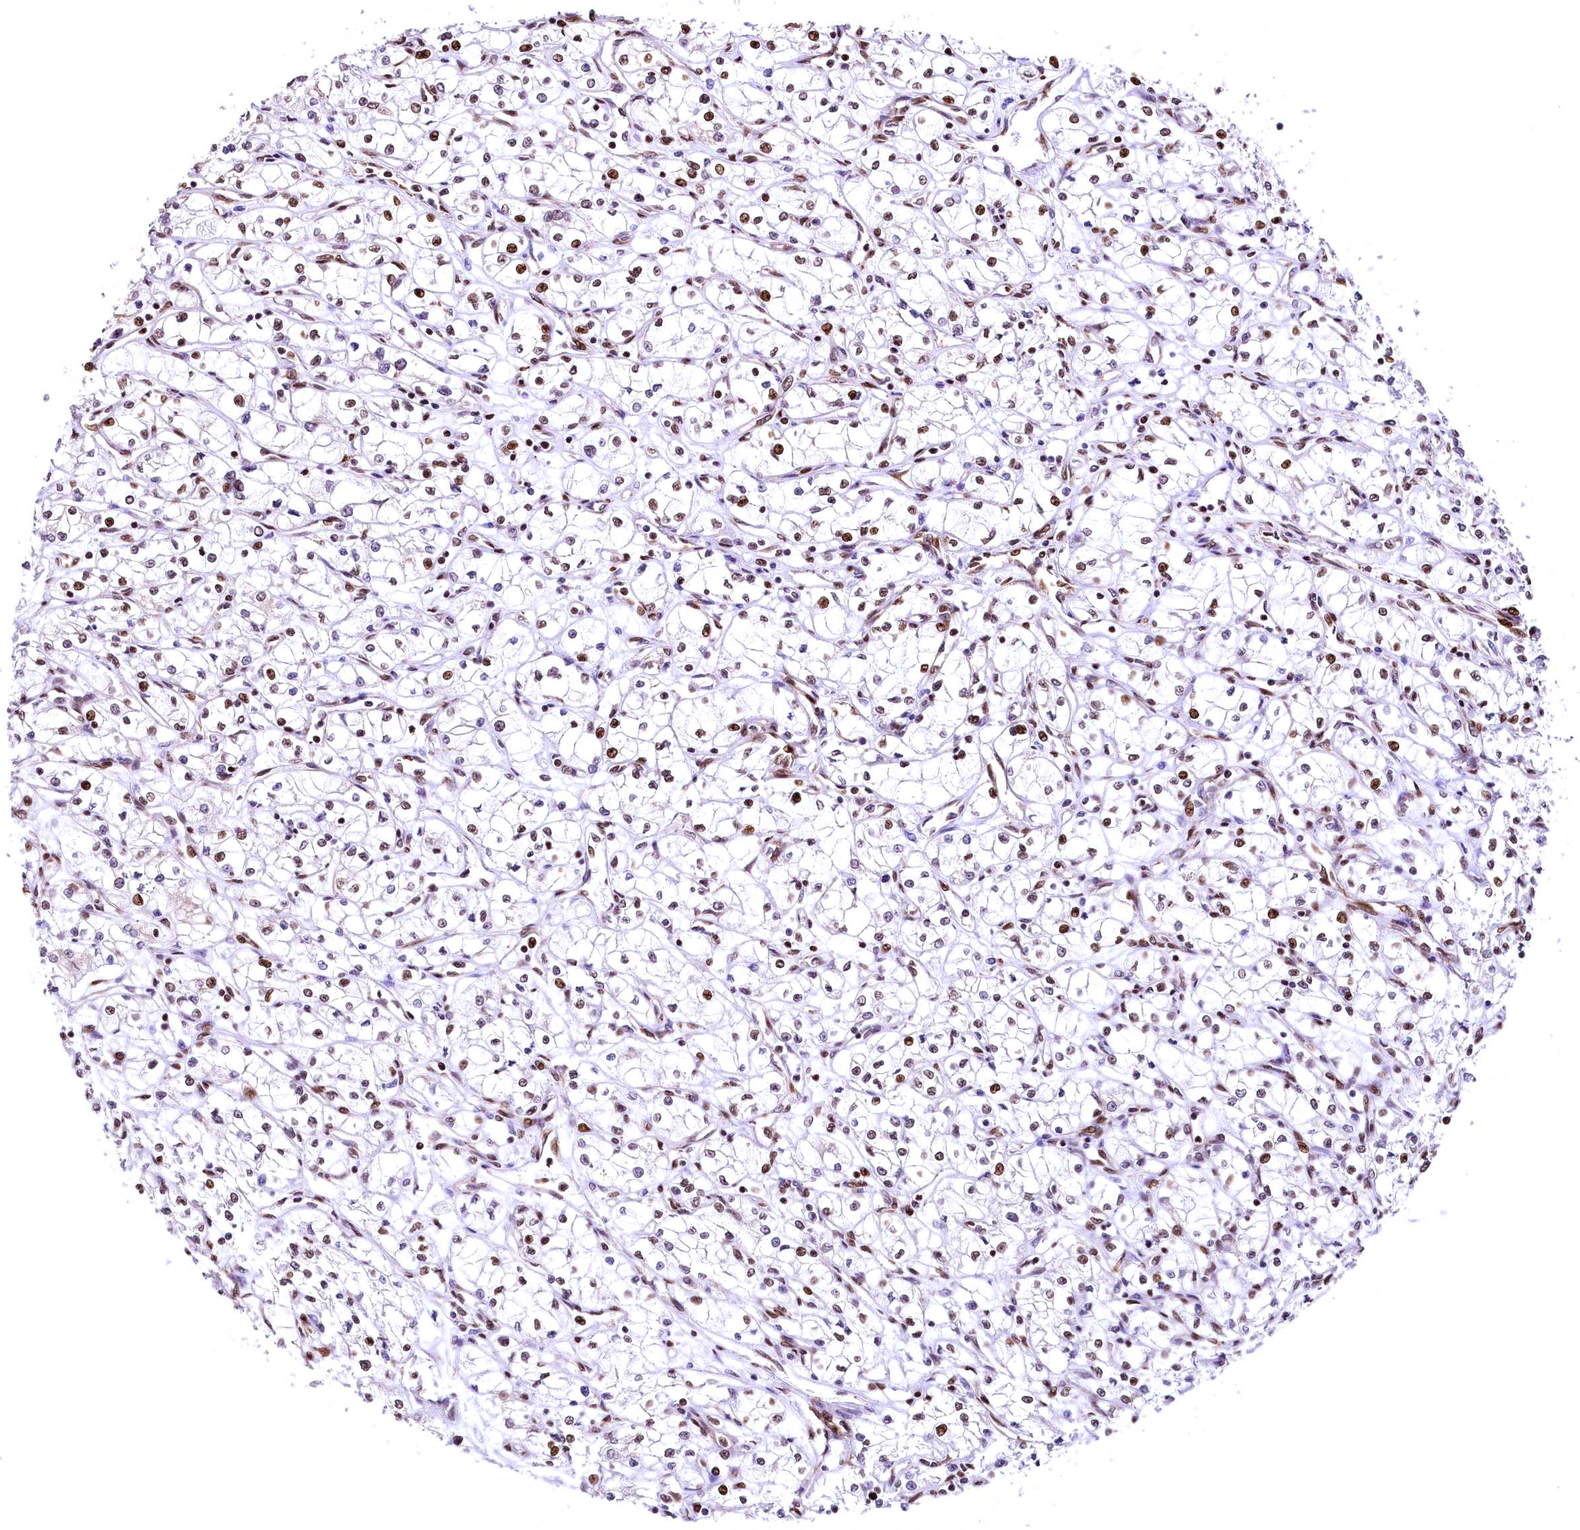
{"staining": {"intensity": "negative", "quantity": "none", "location": "none"}, "tissue": "renal cancer", "cell_type": "Tumor cells", "image_type": "cancer", "snomed": [{"axis": "morphology", "description": "Adenocarcinoma, NOS"}, {"axis": "topography", "description": "Kidney"}], "caption": "This is an immunohistochemistry image of renal cancer (adenocarcinoma). There is no staining in tumor cells.", "gene": "PDS5B", "patient": {"sex": "male", "age": 59}}